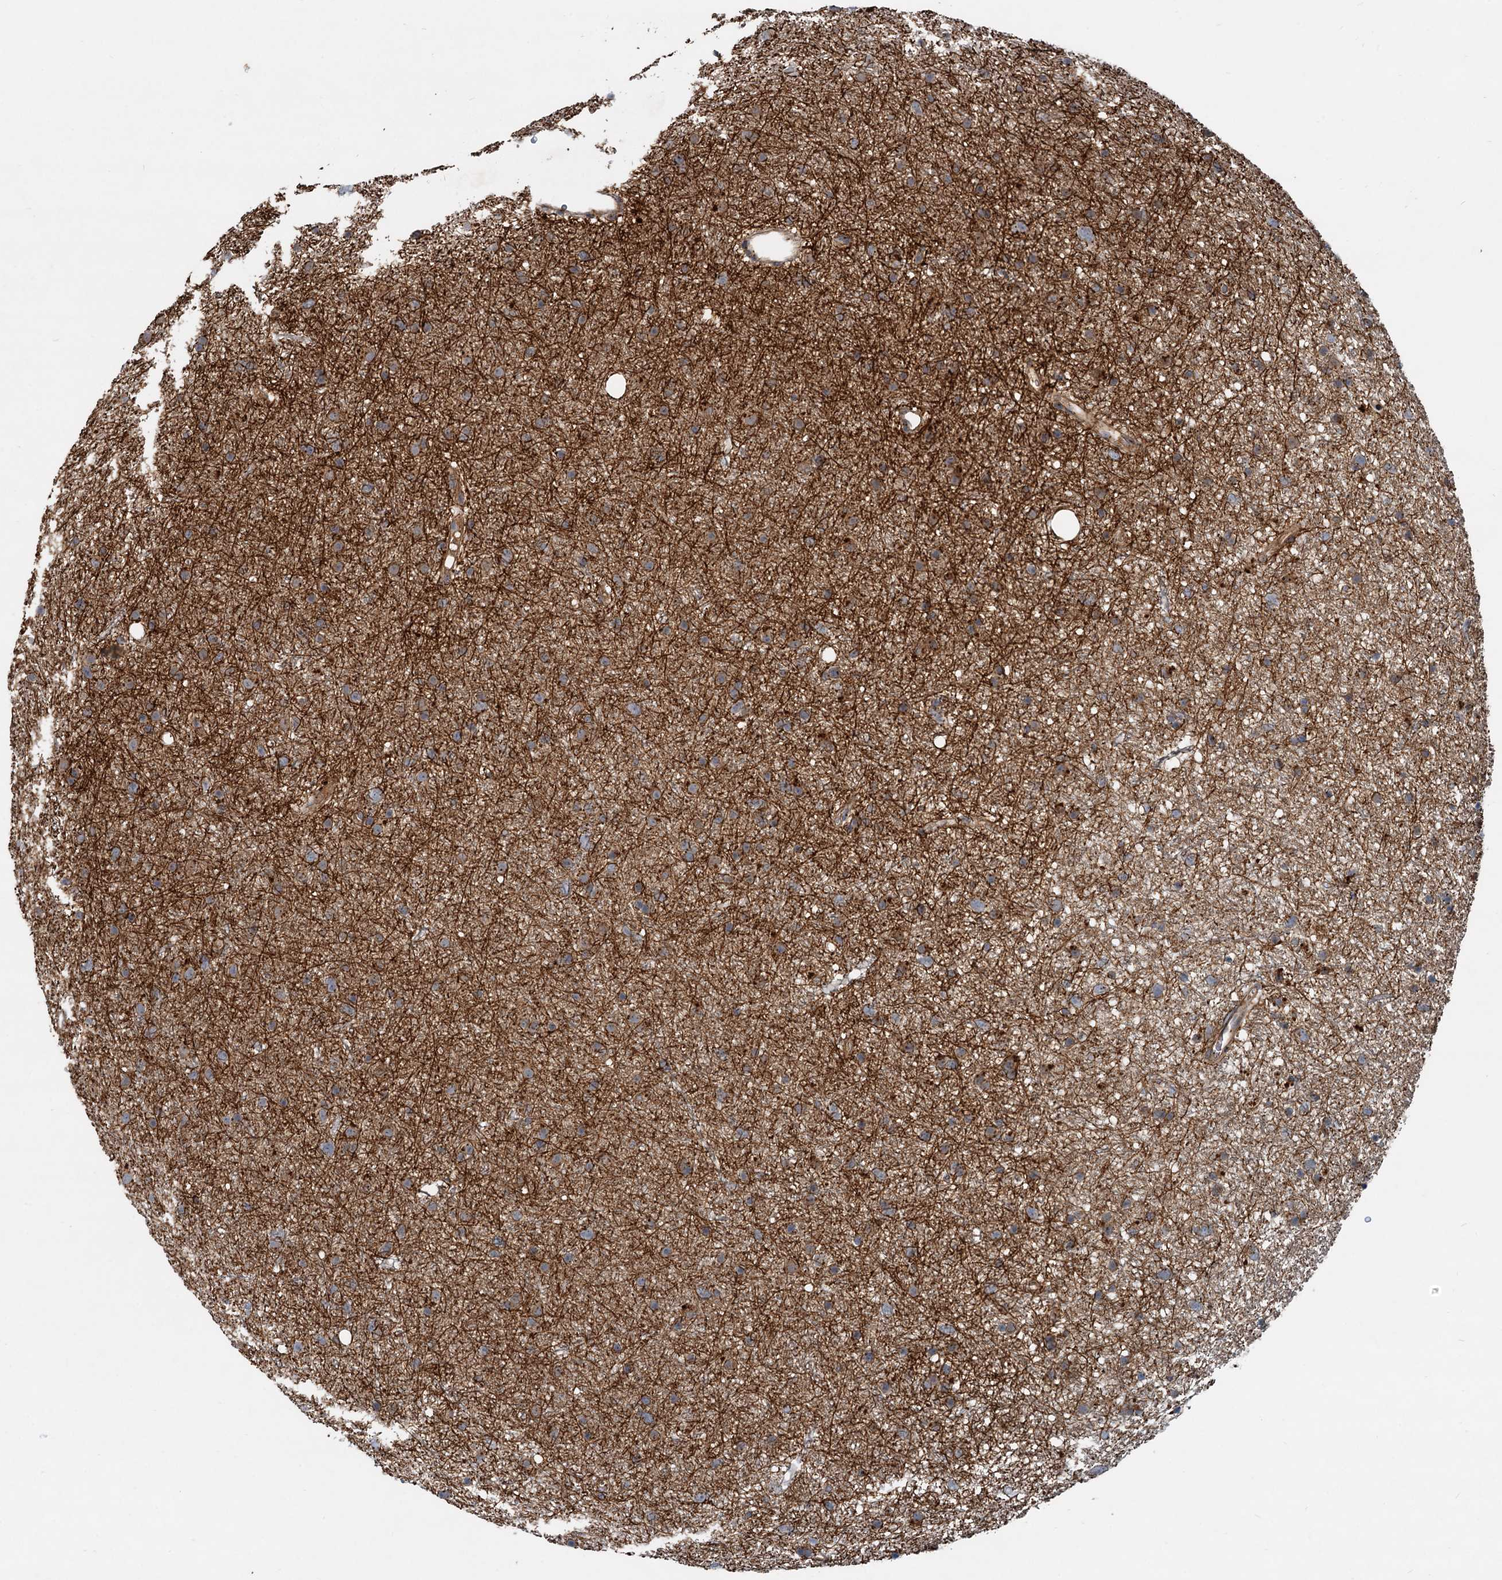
{"staining": {"intensity": "moderate", "quantity": "25%-75%", "location": "cytoplasmic/membranous"}, "tissue": "glioma", "cell_type": "Tumor cells", "image_type": "cancer", "snomed": [{"axis": "morphology", "description": "Glioma, malignant, Low grade"}, {"axis": "topography", "description": "Cerebral cortex"}], "caption": "Immunohistochemistry (IHC) photomicrograph of glioma stained for a protein (brown), which demonstrates medium levels of moderate cytoplasmic/membranous staining in approximately 25%-75% of tumor cells.", "gene": "CEP68", "patient": {"sex": "female", "age": 39}}